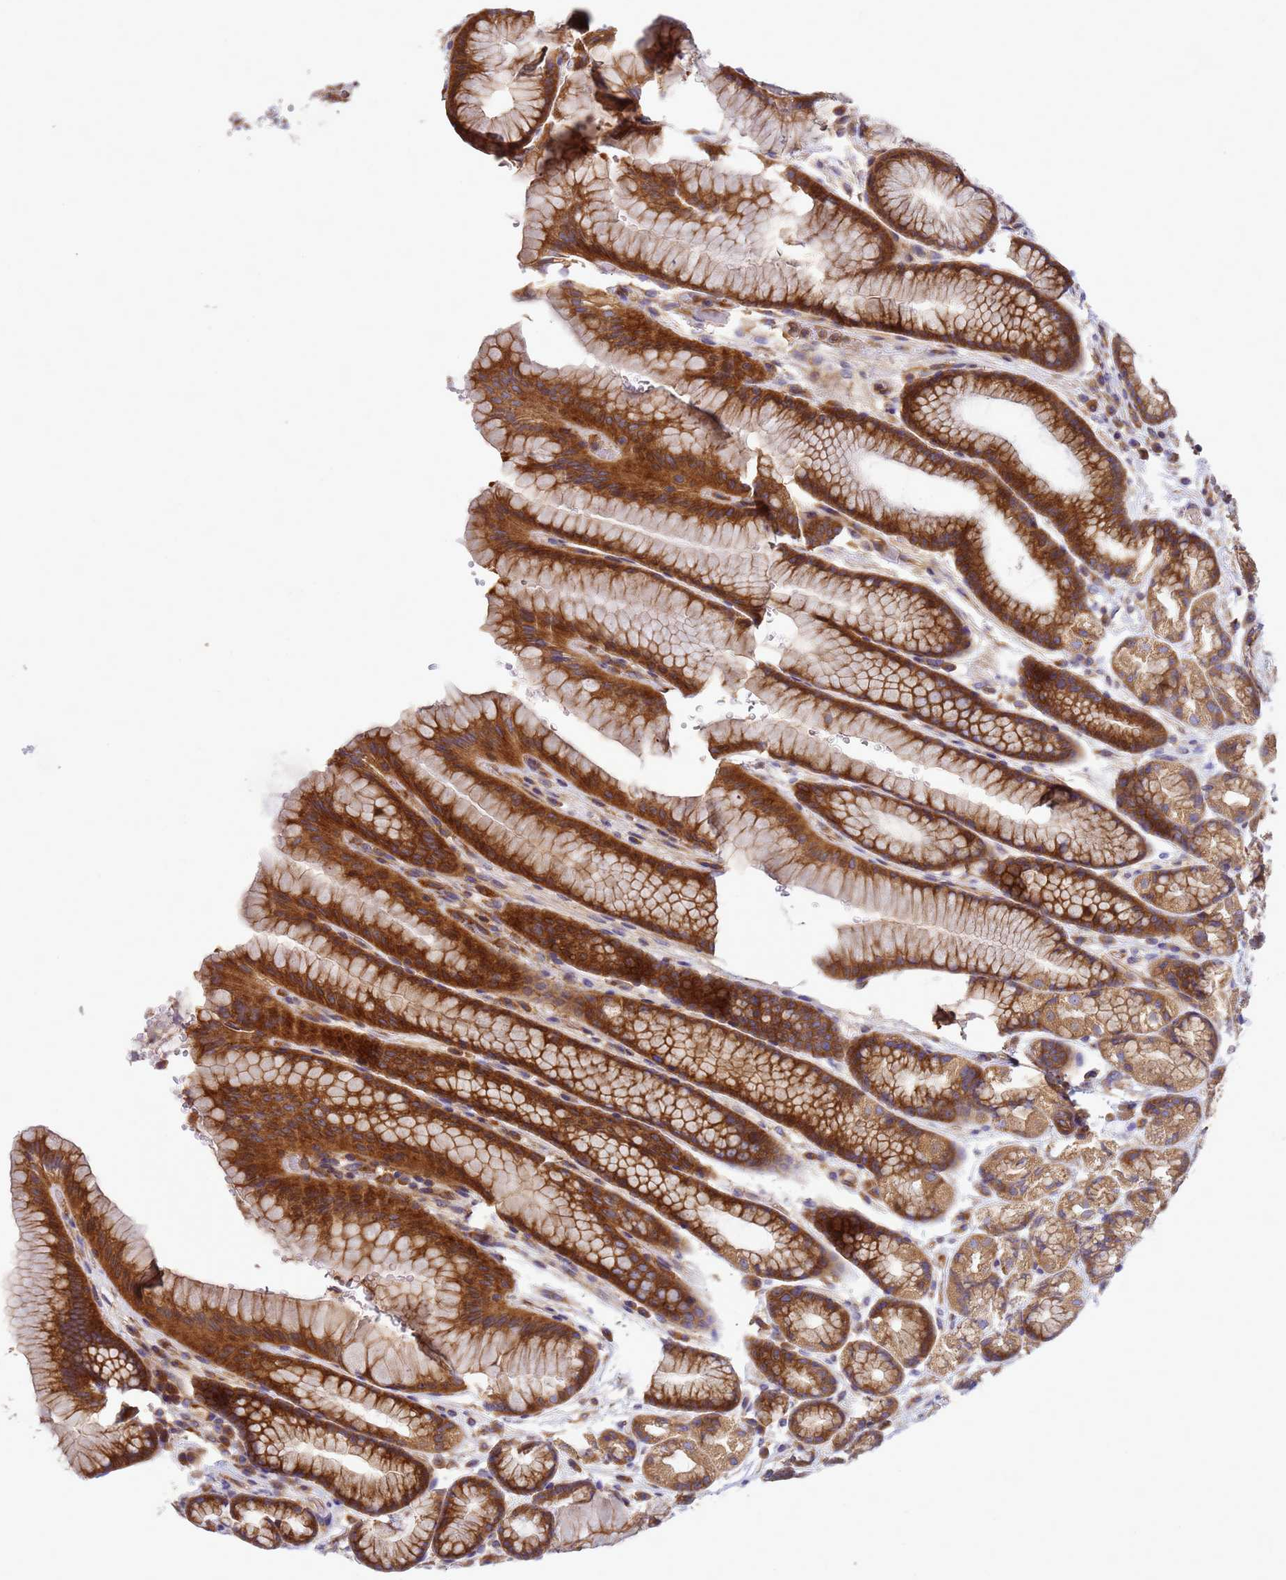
{"staining": {"intensity": "strong", "quantity": ">75%", "location": "cytoplasmic/membranous"}, "tissue": "stomach", "cell_type": "Glandular cells", "image_type": "normal", "snomed": [{"axis": "morphology", "description": "Normal tissue, NOS"}, {"axis": "morphology", "description": "Adenocarcinoma, NOS"}, {"axis": "topography", "description": "Stomach"}], "caption": "Stomach stained for a protein shows strong cytoplasmic/membranous positivity in glandular cells. (Brightfield microscopy of DAB IHC at high magnification).", "gene": "BECN1", "patient": {"sex": "male", "age": 57}}